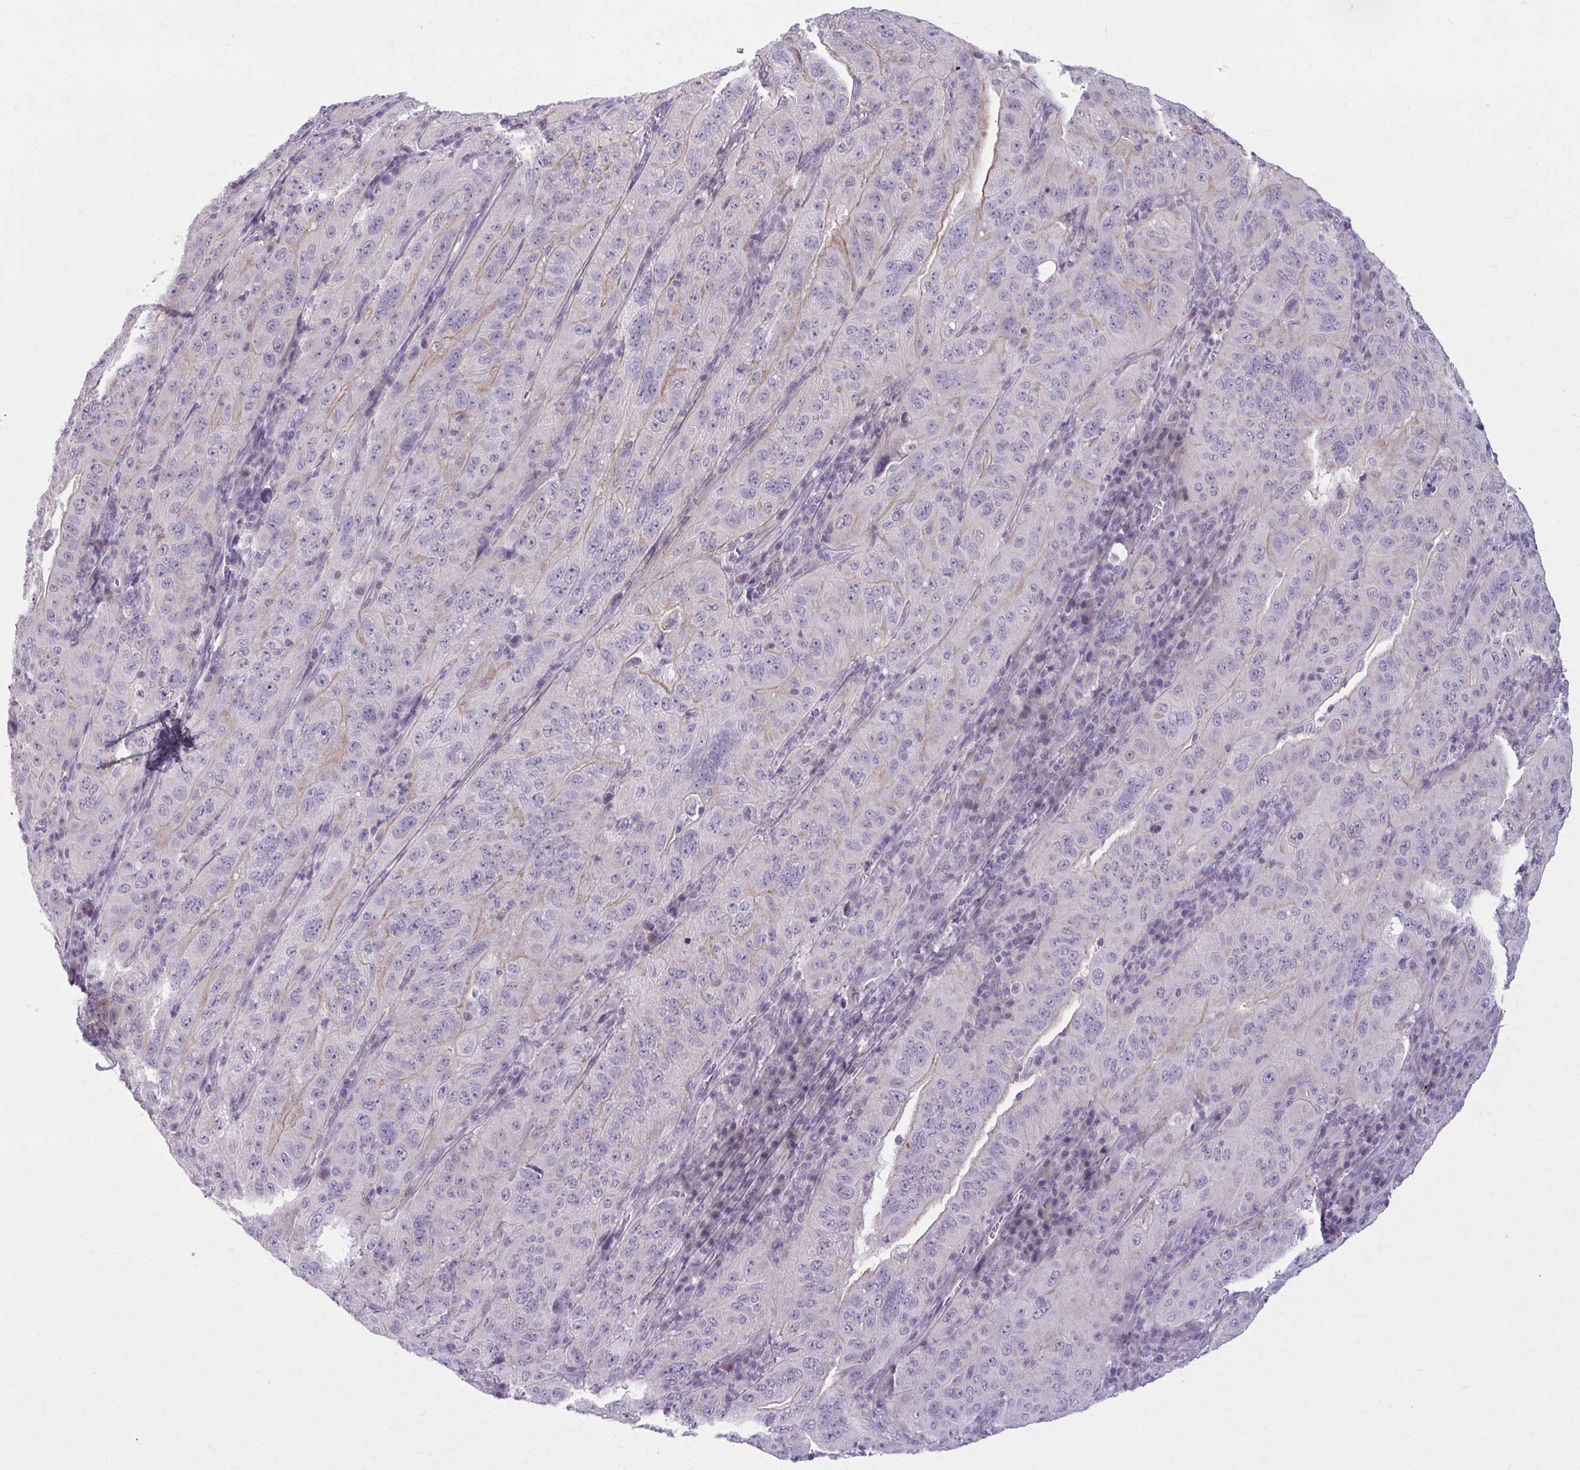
{"staining": {"intensity": "weak", "quantity": "<25%", "location": "cytoplasmic/membranous"}, "tissue": "pancreatic cancer", "cell_type": "Tumor cells", "image_type": "cancer", "snomed": [{"axis": "morphology", "description": "Adenocarcinoma, NOS"}, {"axis": "topography", "description": "Pancreas"}], "caption": "A photomicrograph of human pancreatic adenocarcinoma is negative for staining in tumor cells.", "gene": "NUMBL", "patient": {"sex": "male", "age": 63}}